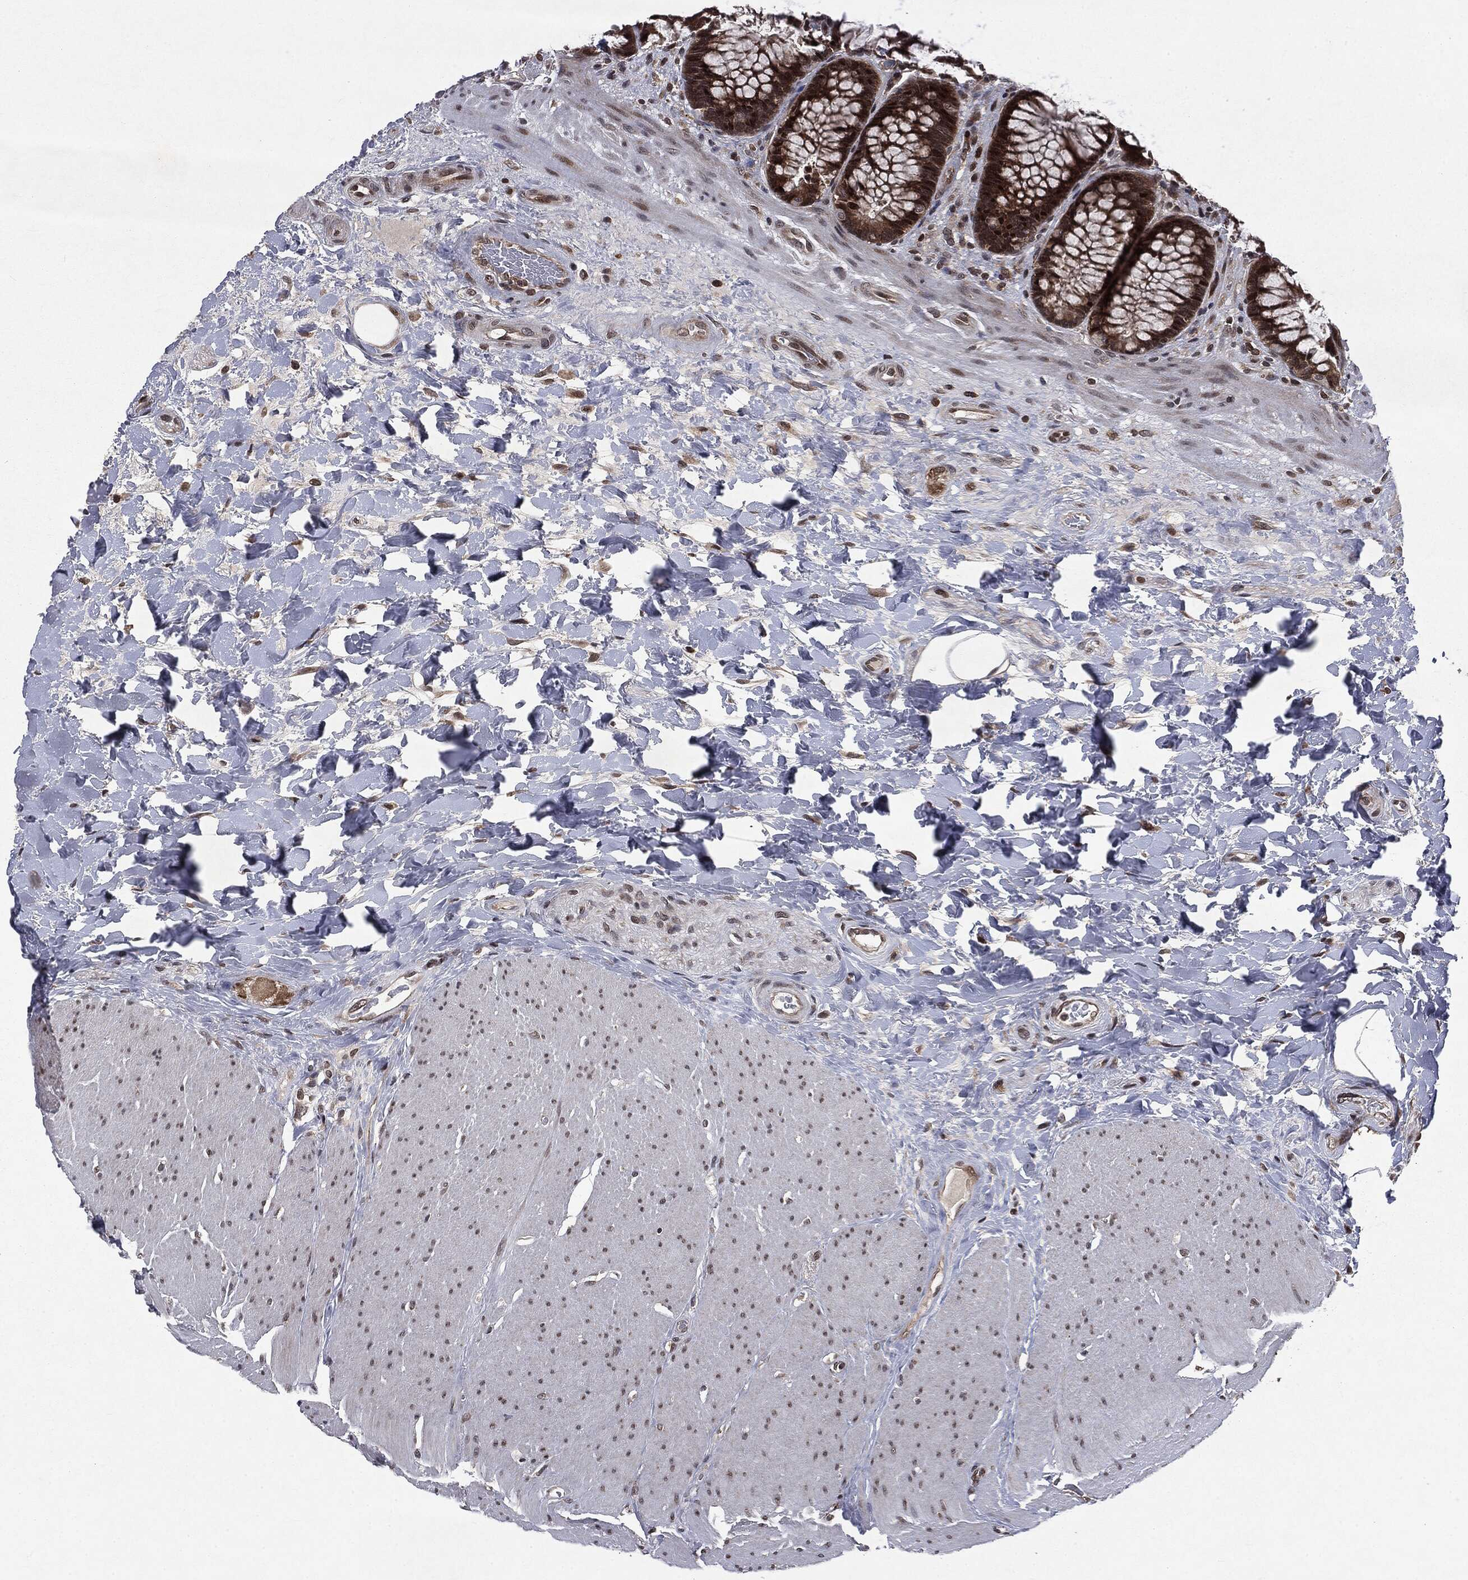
{"staining": {"intensity": "strong", "quantity": ">75%", "location": "cytoplasmic/membranous,nuclear"}, "tissue": "rectum", "cell_type": "Glandular cells", "image_type": "normal", "snomed": [{"axis": "morphology", "description": "Normal tissue, NOS"}, {"axis": "topography", "description": "Rectum"}], "caption": "About >75% of glandular cells in unremarkable human rectum exhibit strong cytoplasmic/membranous,nuclear protein expression as visualized by brown immunohistochemical staining.", "gene": "STAU2", "patient": {"sex": "female", "age": 58}}